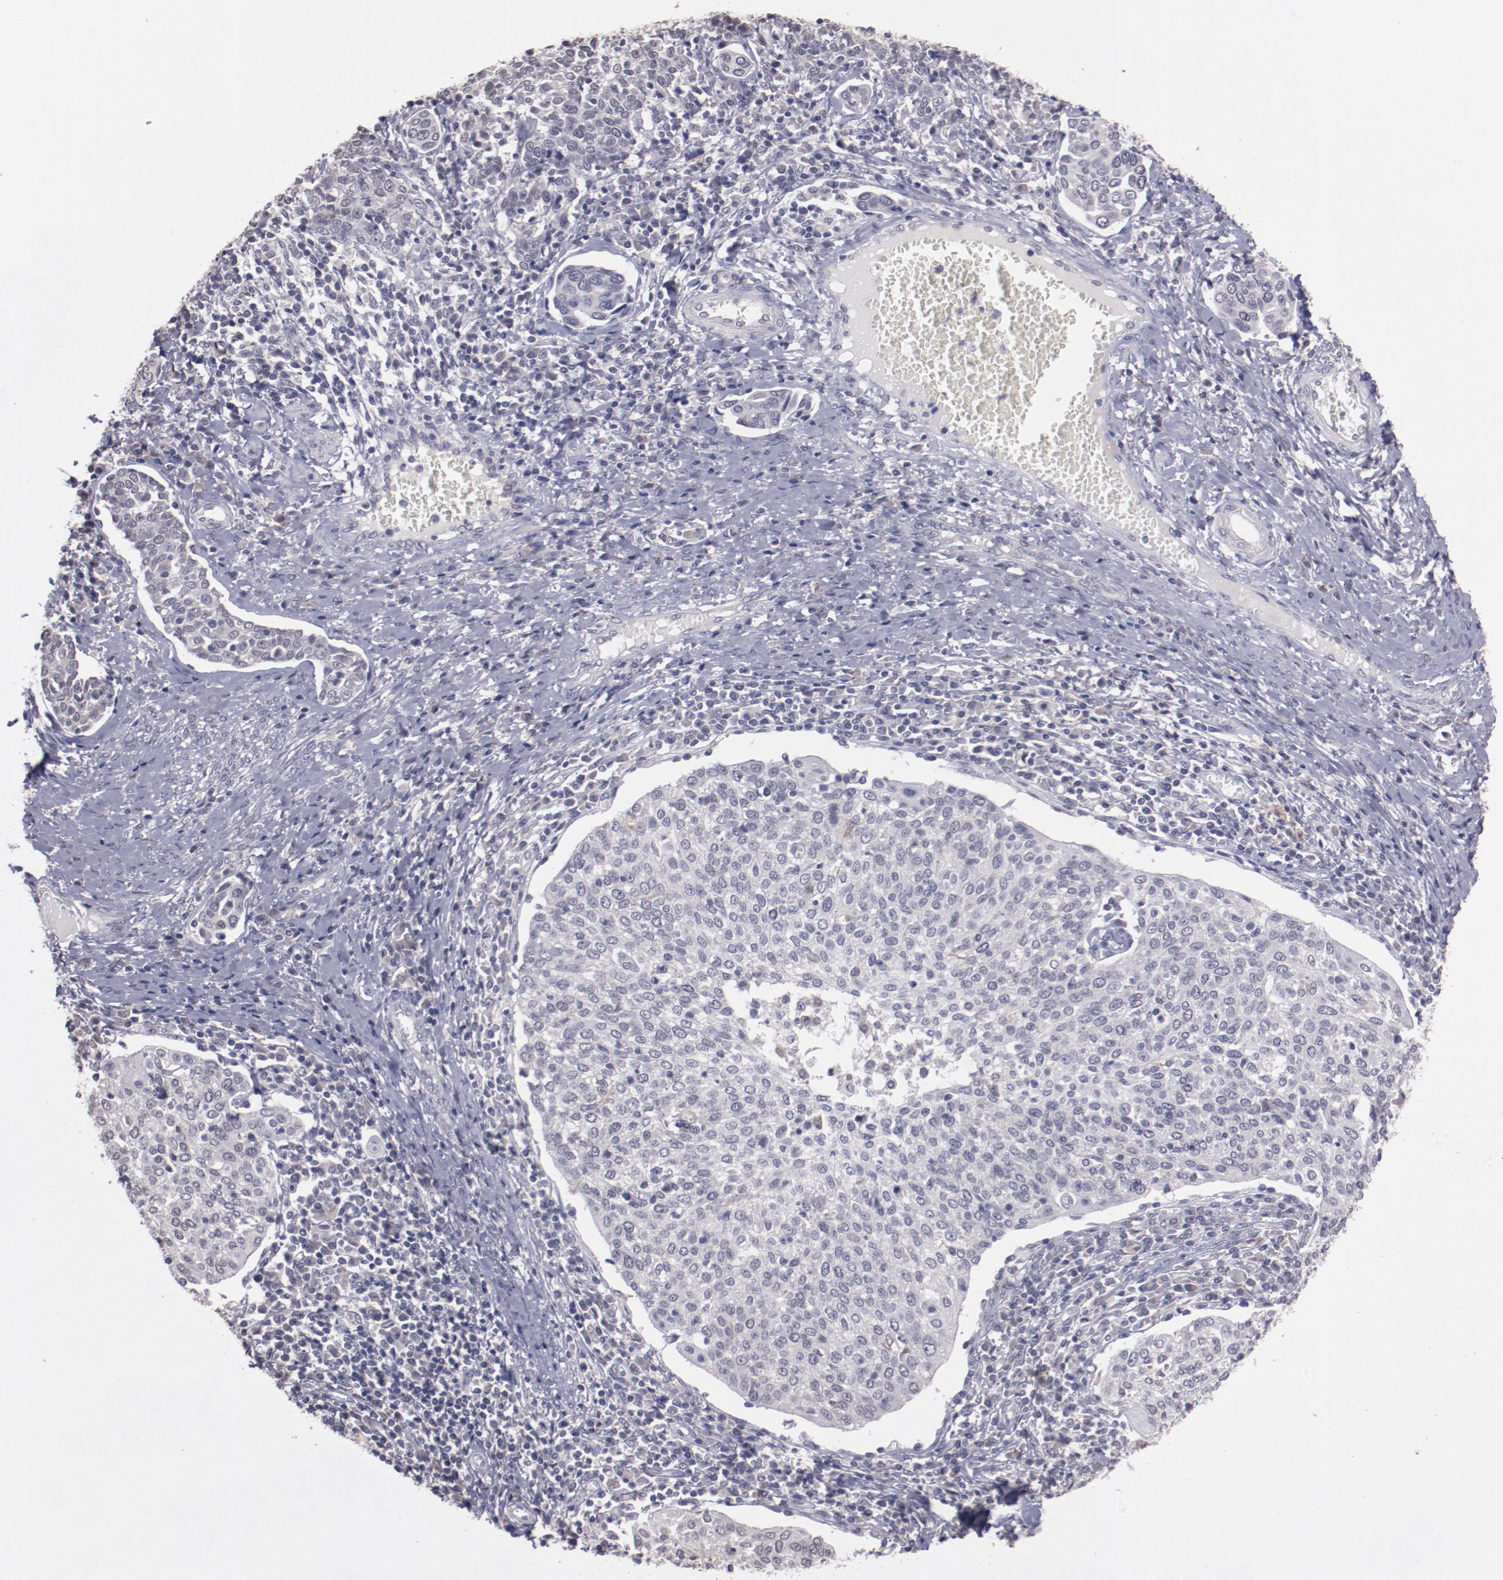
{"staining": {"intensity": "weak", "quantity": "<25%", "location": "cytoplasmic/membranous"}, "tissue": "cervical cancer", "cell_type": "Tumor cells", "image_type": "cancer", "snomed": [{"axis": "morphology", "description": "Squamous cell carcinoma, NOS"}, {"axis": "topography", "description": "Cervix"}], "caption": "This is an immunohistochemistry image of human cervical squamous cell carcinoma. There is no staining in tumor cells.", "gene": "NRXN3", "patient": {"sex": "female", "age": 40}}